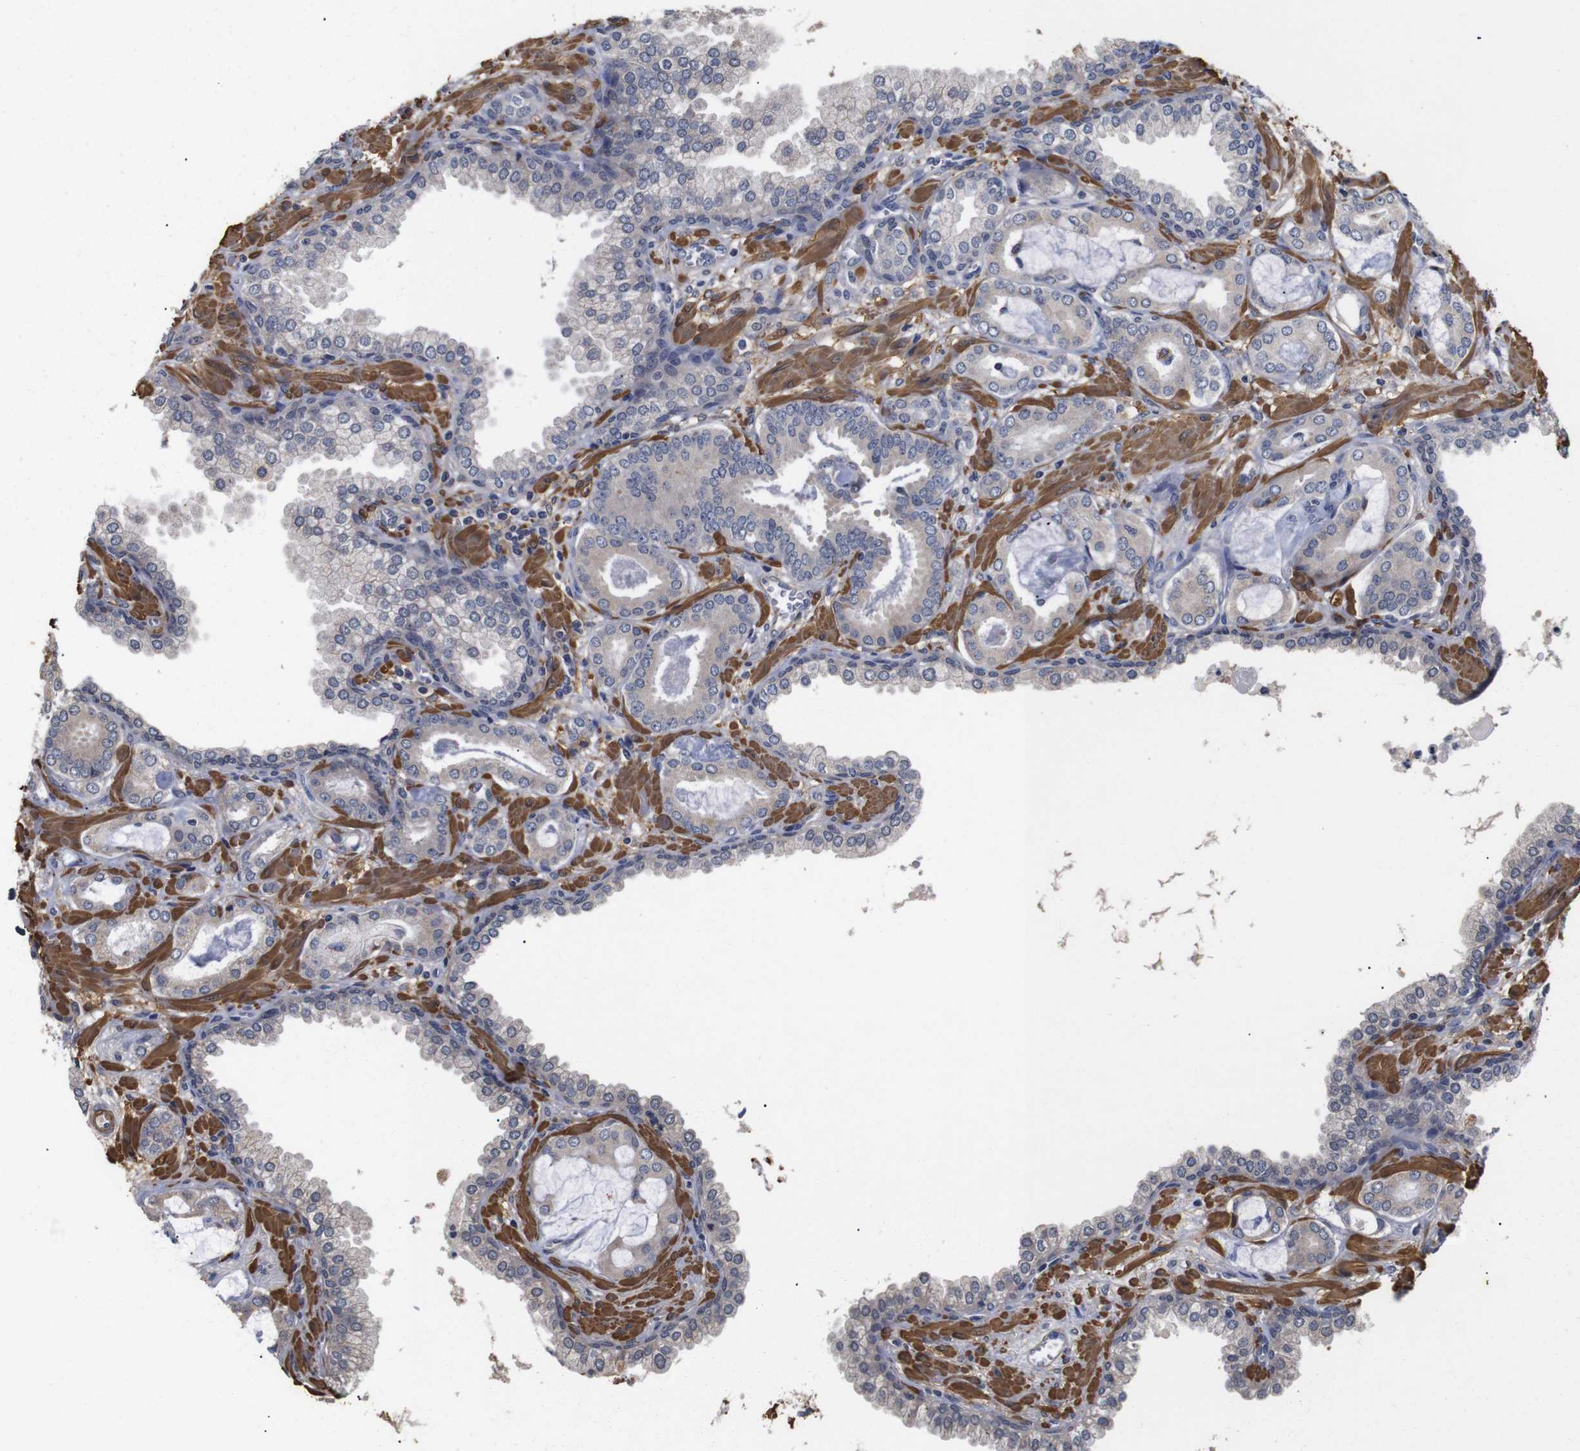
{"staining": {"intensity": "negative", "quantity": "none", "location": "none"}, "tissue": "prostate cancer", "cell_type": "Tumor cells", "image_type": "cancer", "snomed": [{"axis": "morphology", "description": "Adenocarcinoma, Low grade"}, {"axis": "topography", "description": "Prostate"}], "caption": "This photomicrograph is of prostate cancer stained with immunohistochemistry (IHC) to label a protein in brown with the nuclei are counter-stained blue. There is no positivity in tumor cells.", "gene": "PDLIM5", "patient": {"sex": "male", "age": 53}}